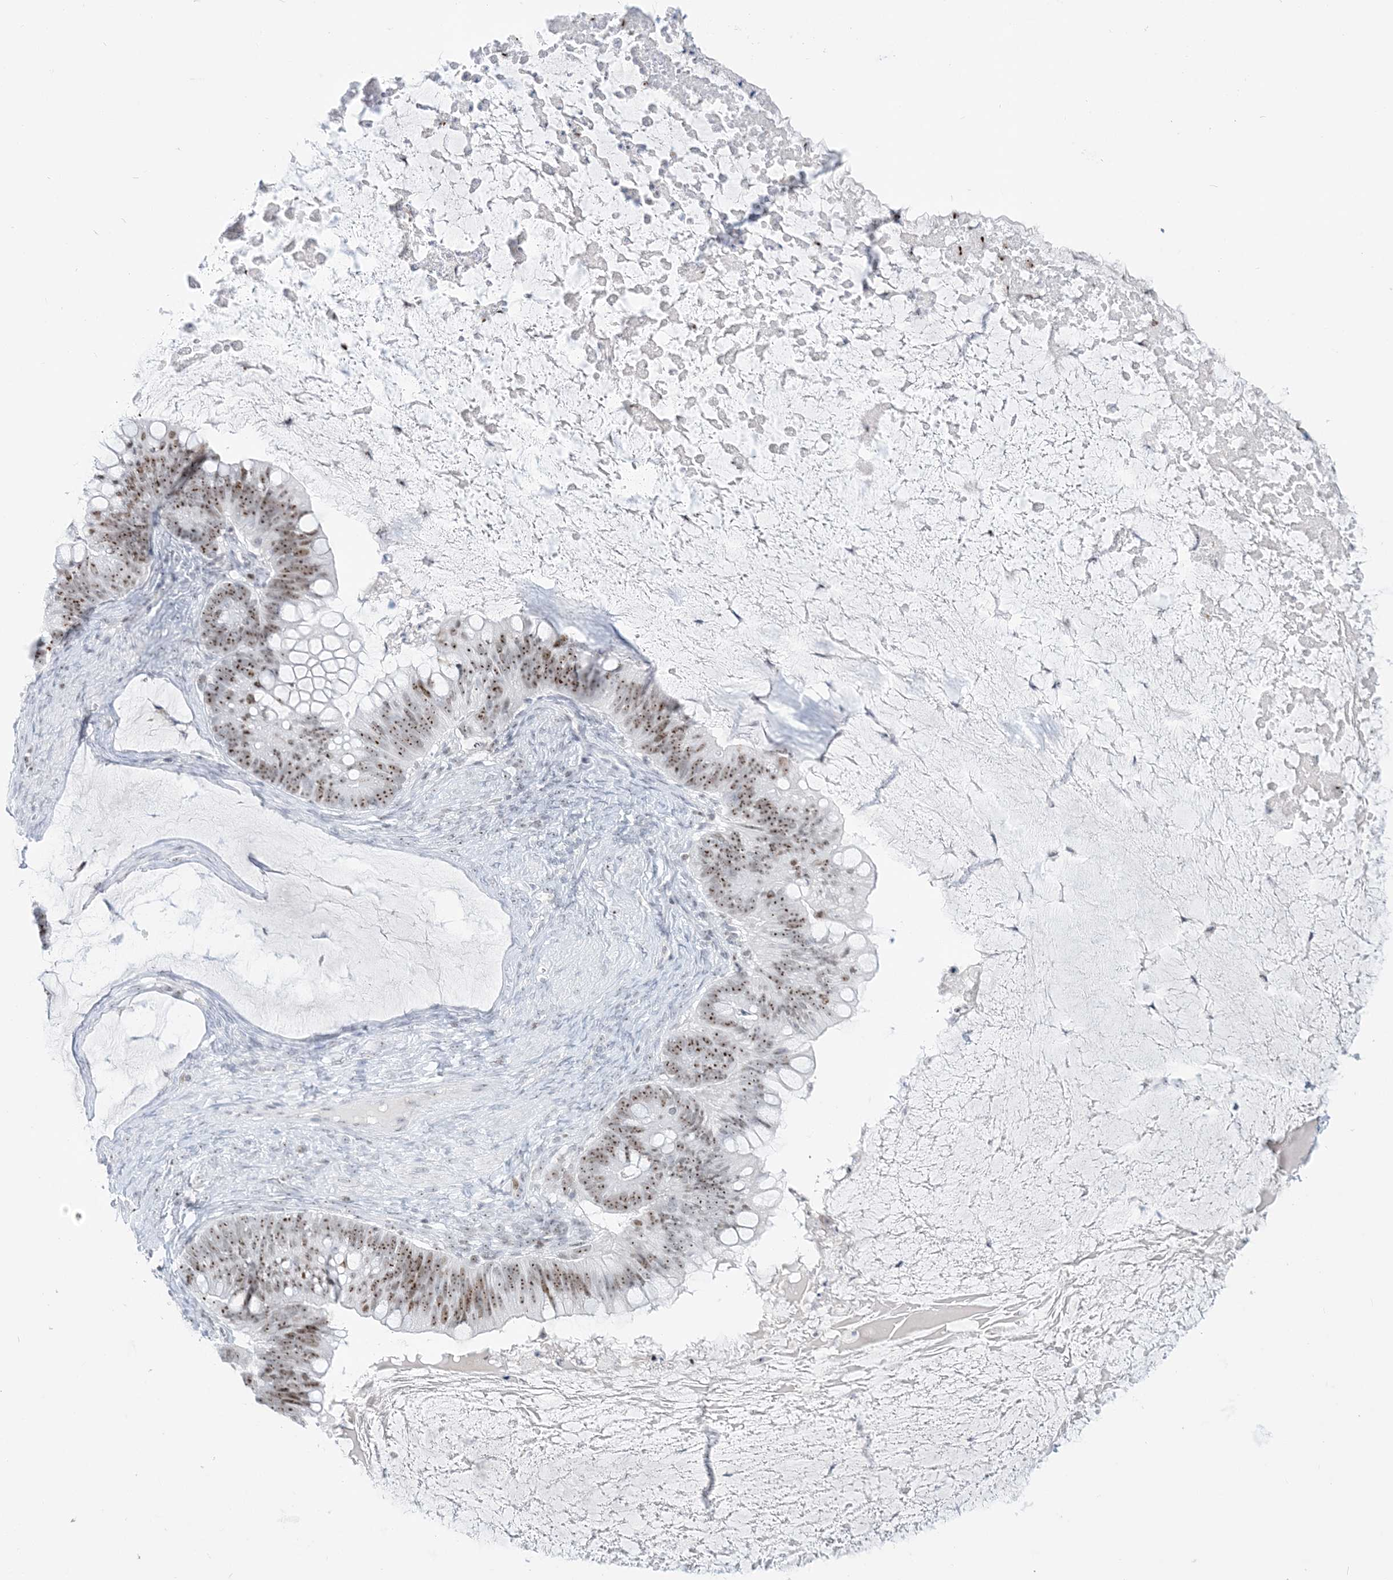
{"staining": {"intensity": "moderate", "quantity": ">75%", "location": "nuclear"}, "tissue": "ovarian cancer", "cell_type": "Tumor cells", "image_type": "cancer", "snomed": [{"axis": "morphology", "description": "Cystadenocarcinoma, mucinous, NOS"}, {"axis": "topography", "description": "Ovary"}], "caption": "Ovarian cancer (mucinous cystadenocarcinoma) stained with IHC demonstrates moderate nuclear staining in approximately >75% of tumor cells.", "gene": "DDX21", "patient": {"sex": "female", "age": 61}}